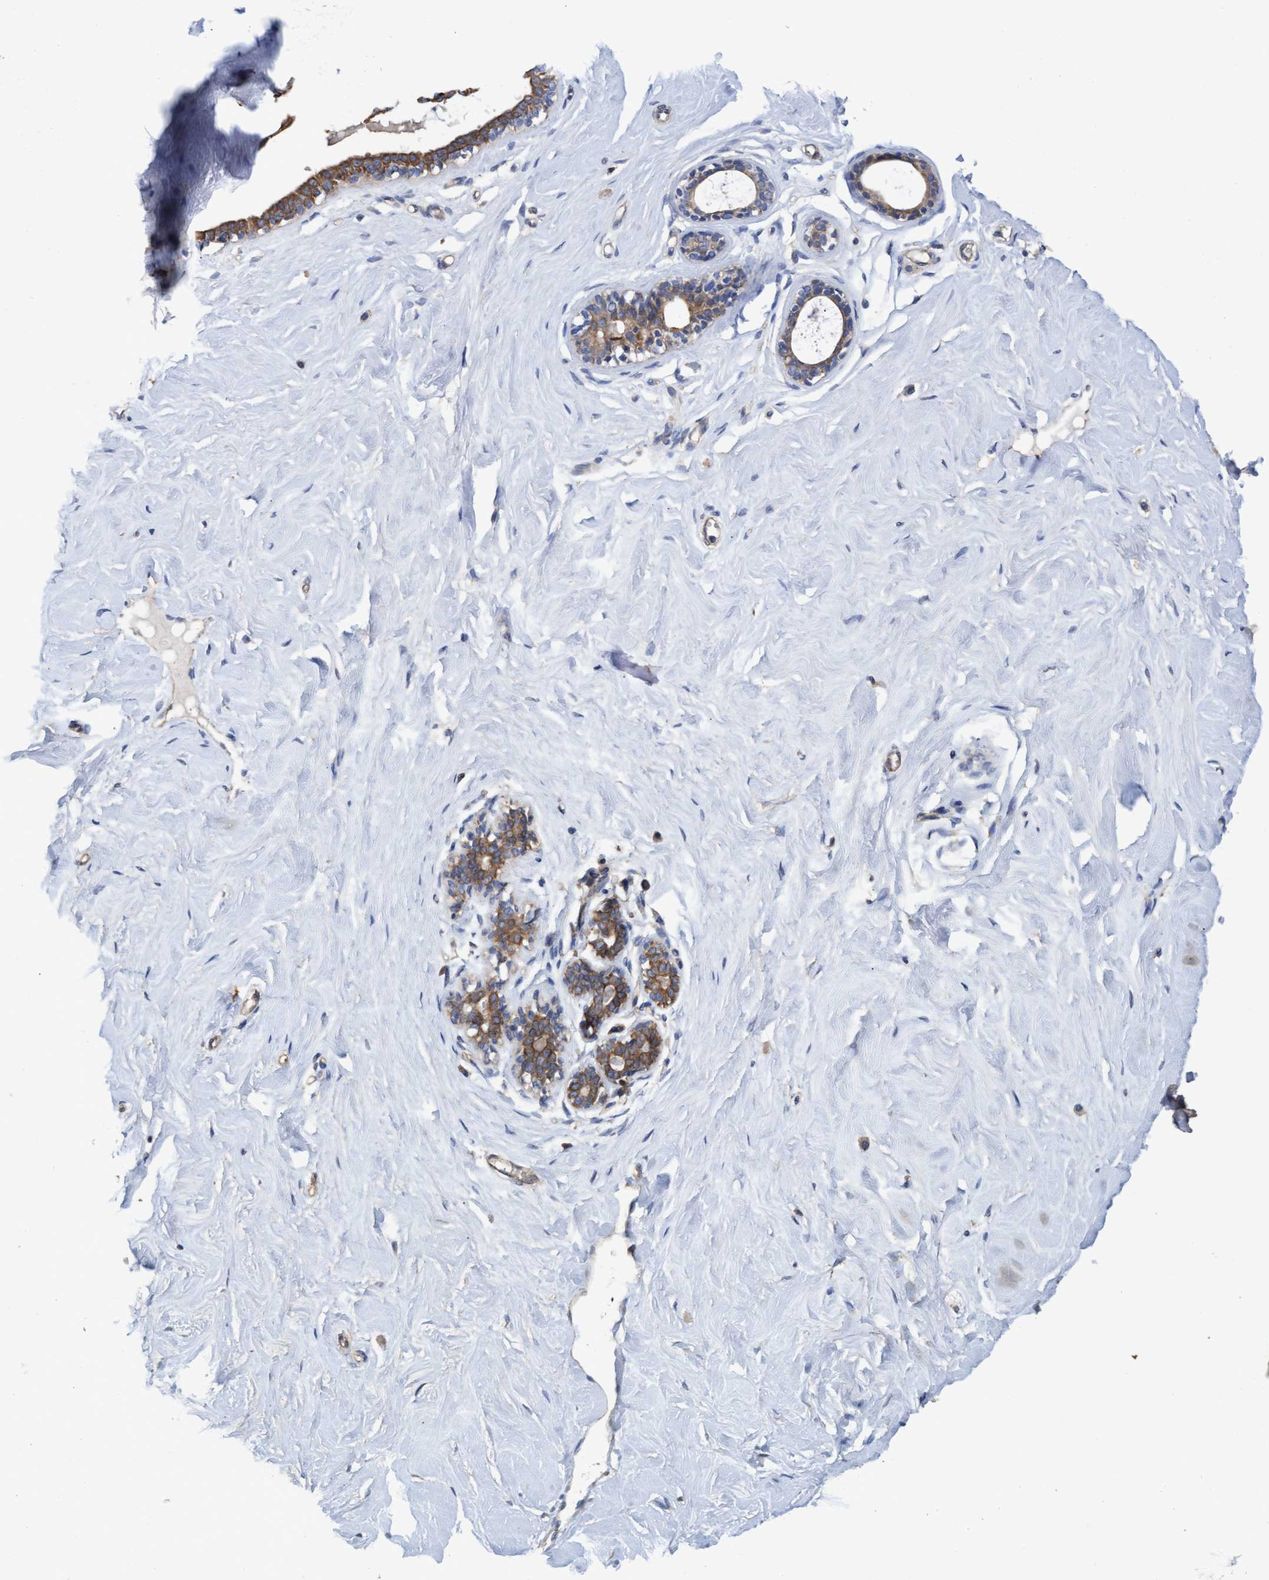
{"staining": {"intensity": "negative", "quantity": "none", "location": "none"}, "tissue": "breast", "cell_type": "Adipocytes", "image_type": "normal", "snomed": [{"axis": "morphology", "description": "Normal tissue, NOS"}, {"axis": "topography", "description": "Breast"}], "caption": "Immunohistochemistry of normal breast reveals no positivity in adipocytes. (Brightfield microscopy of DAB (3,3'-diaminobenzidine) IHC at high magnification).", "gene": "MRPL38", "patient": {"sex": "female", "age": 43}}